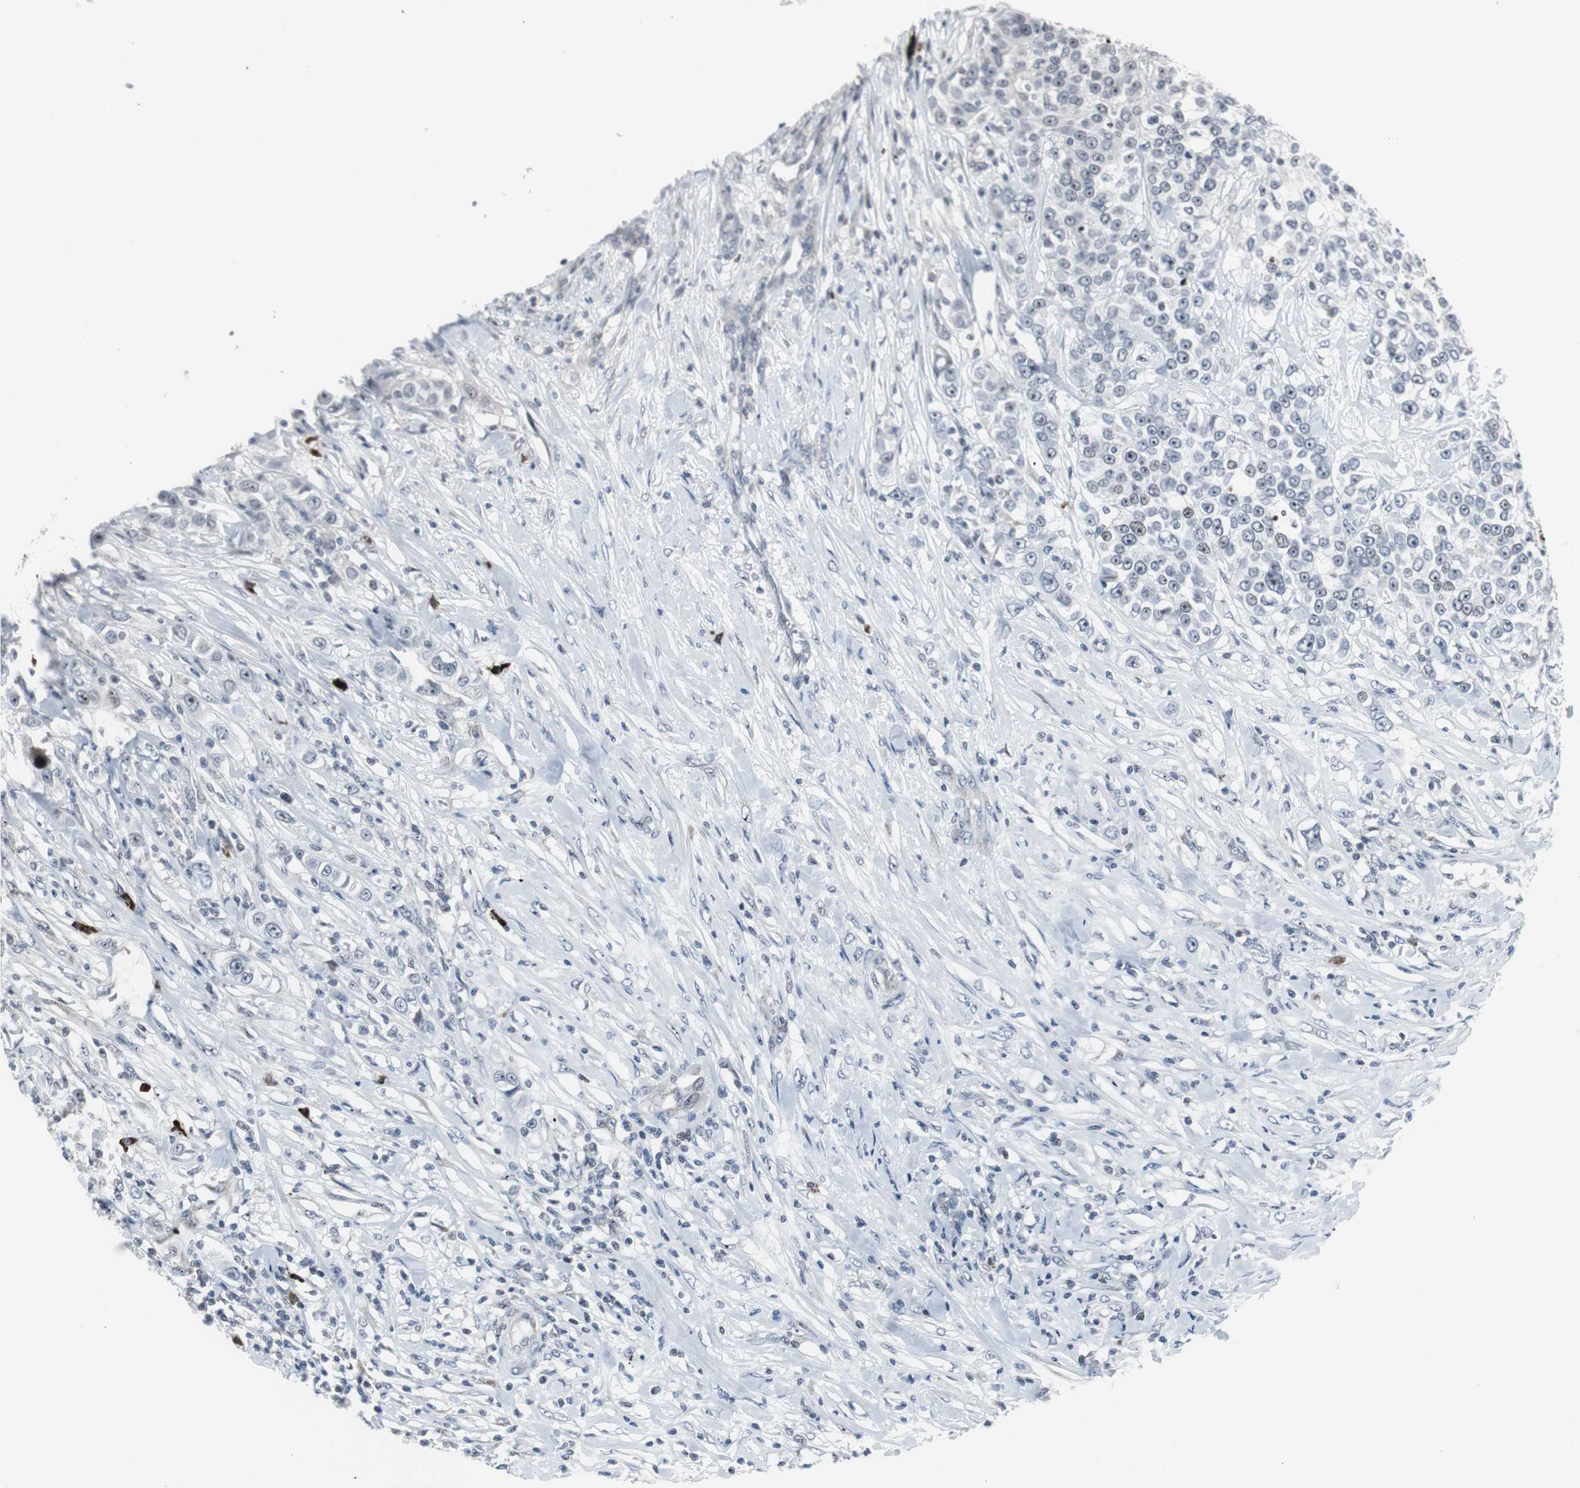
{"staining": {"intensity": "negative", "quantity": "none", "location": "none"}, "tissue": "urothelial cancer", "cell_type": "Tumor cells", "image_type": "cancer", "snomed": [{"axis": "morphology", "description": "Urothelial carcinoma, High grade"}, {"axis": "topography", "description": "Urinary bladder"}], "caption": "This is an immunohistochemistry (IHC) image of human urothelial cancer. There is no expression in tumor cells.", "gene": "DOK1", "patient": {"sex": "female", "age": 80}}